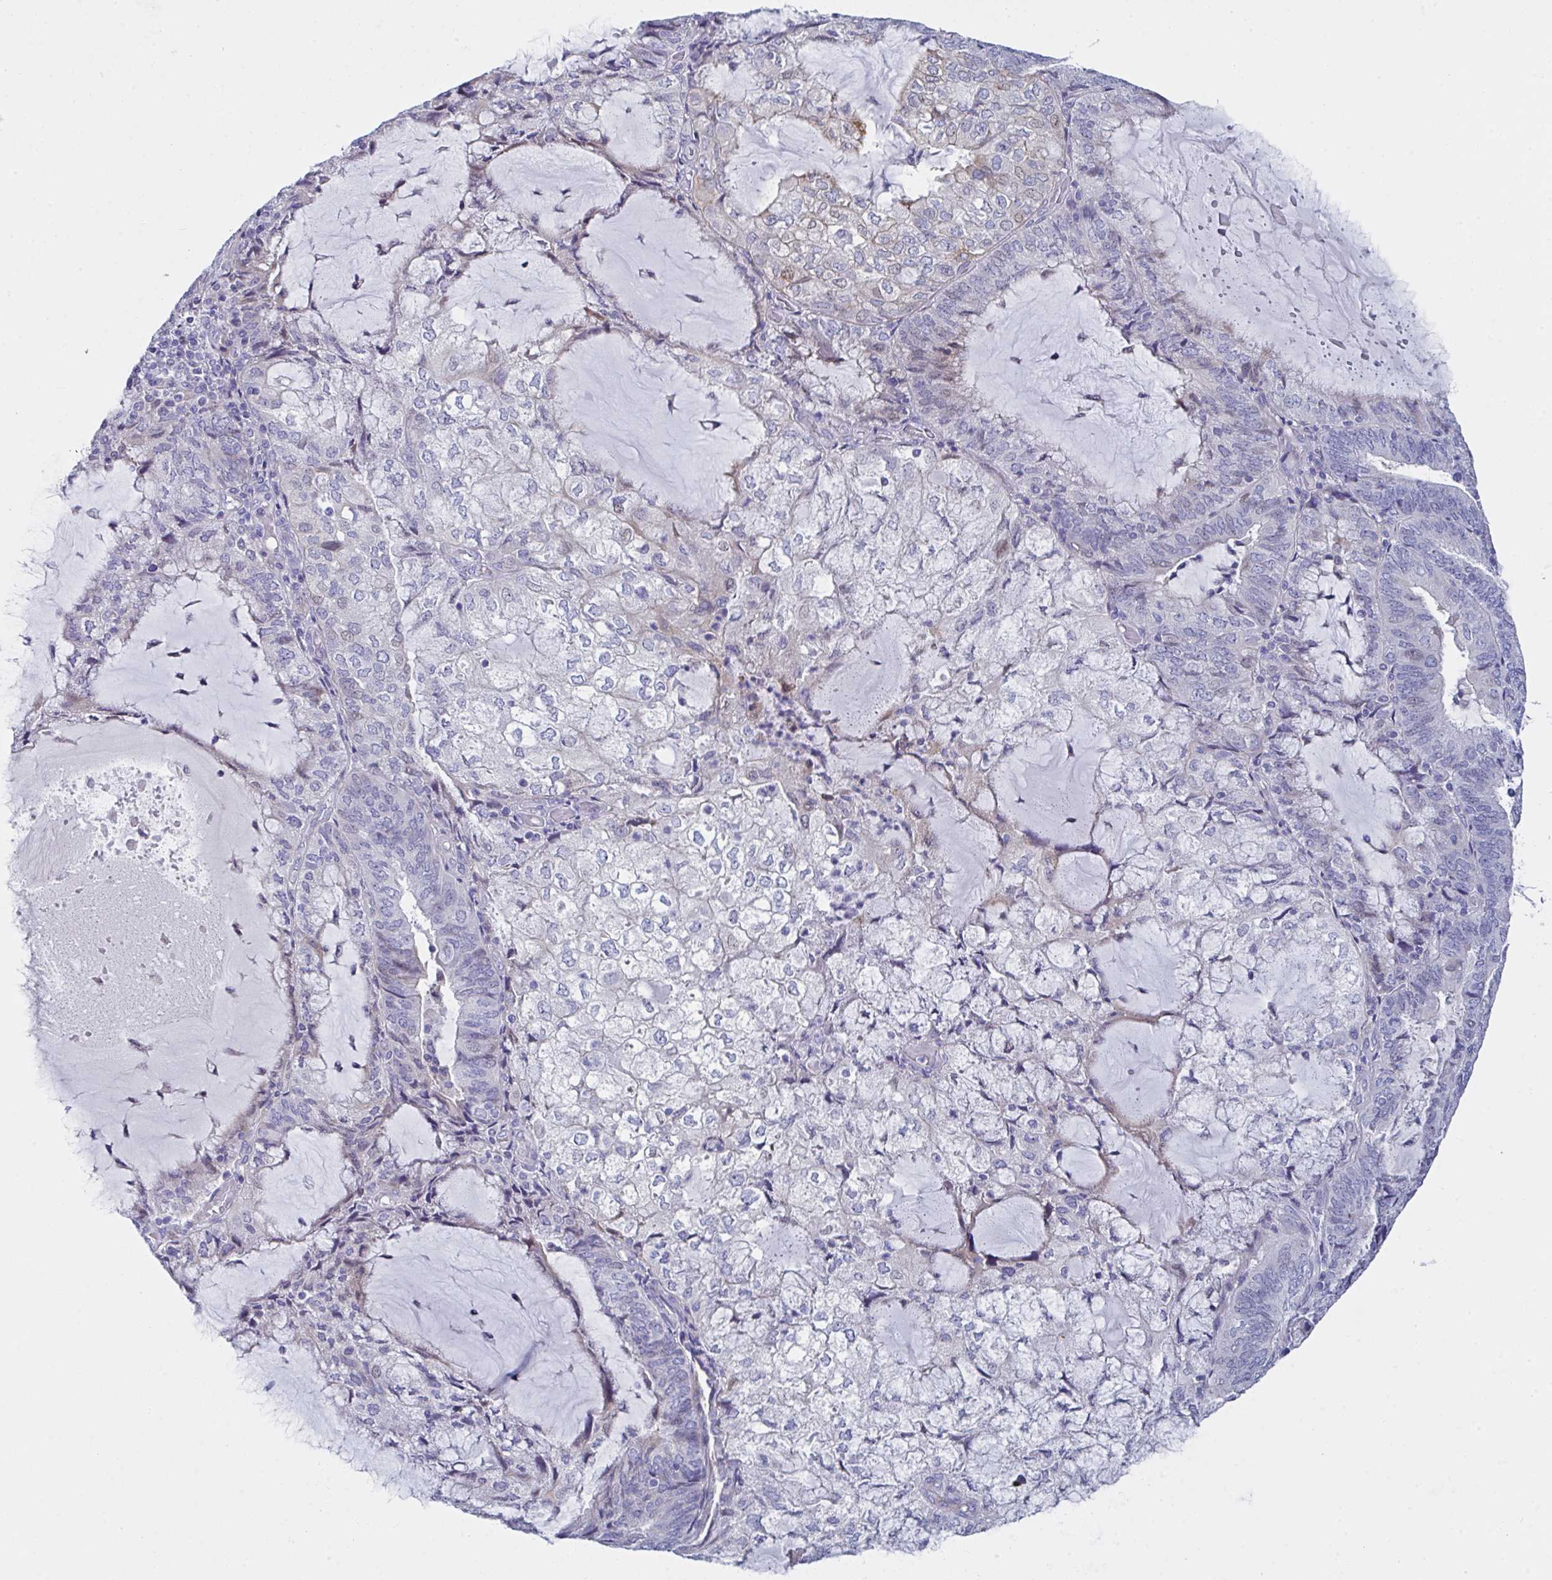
{"staining": {"intensity": "negative", "quantity": "none", "location": "none"}, "tissue": "endometrial cancer", "cell_type": "Tumor cells", "image_type": "cancer", "snomed": [{"axis": "morphology", "description": "Adenocarcinoma, NOS"}, {"axis": "topography", "description": "Endometrium"}], "caption": "Immunohistochemistry (IHC) histopathology image of neoplastic tissue: human endometrial cancer stained with DAB reveals no significant protein staining in tumor cells. (DAB (3,3'-diaminobenzidine) immunohistochemistry with hematoxylin counter stain).", "gene": "FBXO47", "patient": {"sex": "female", "age": 81}}